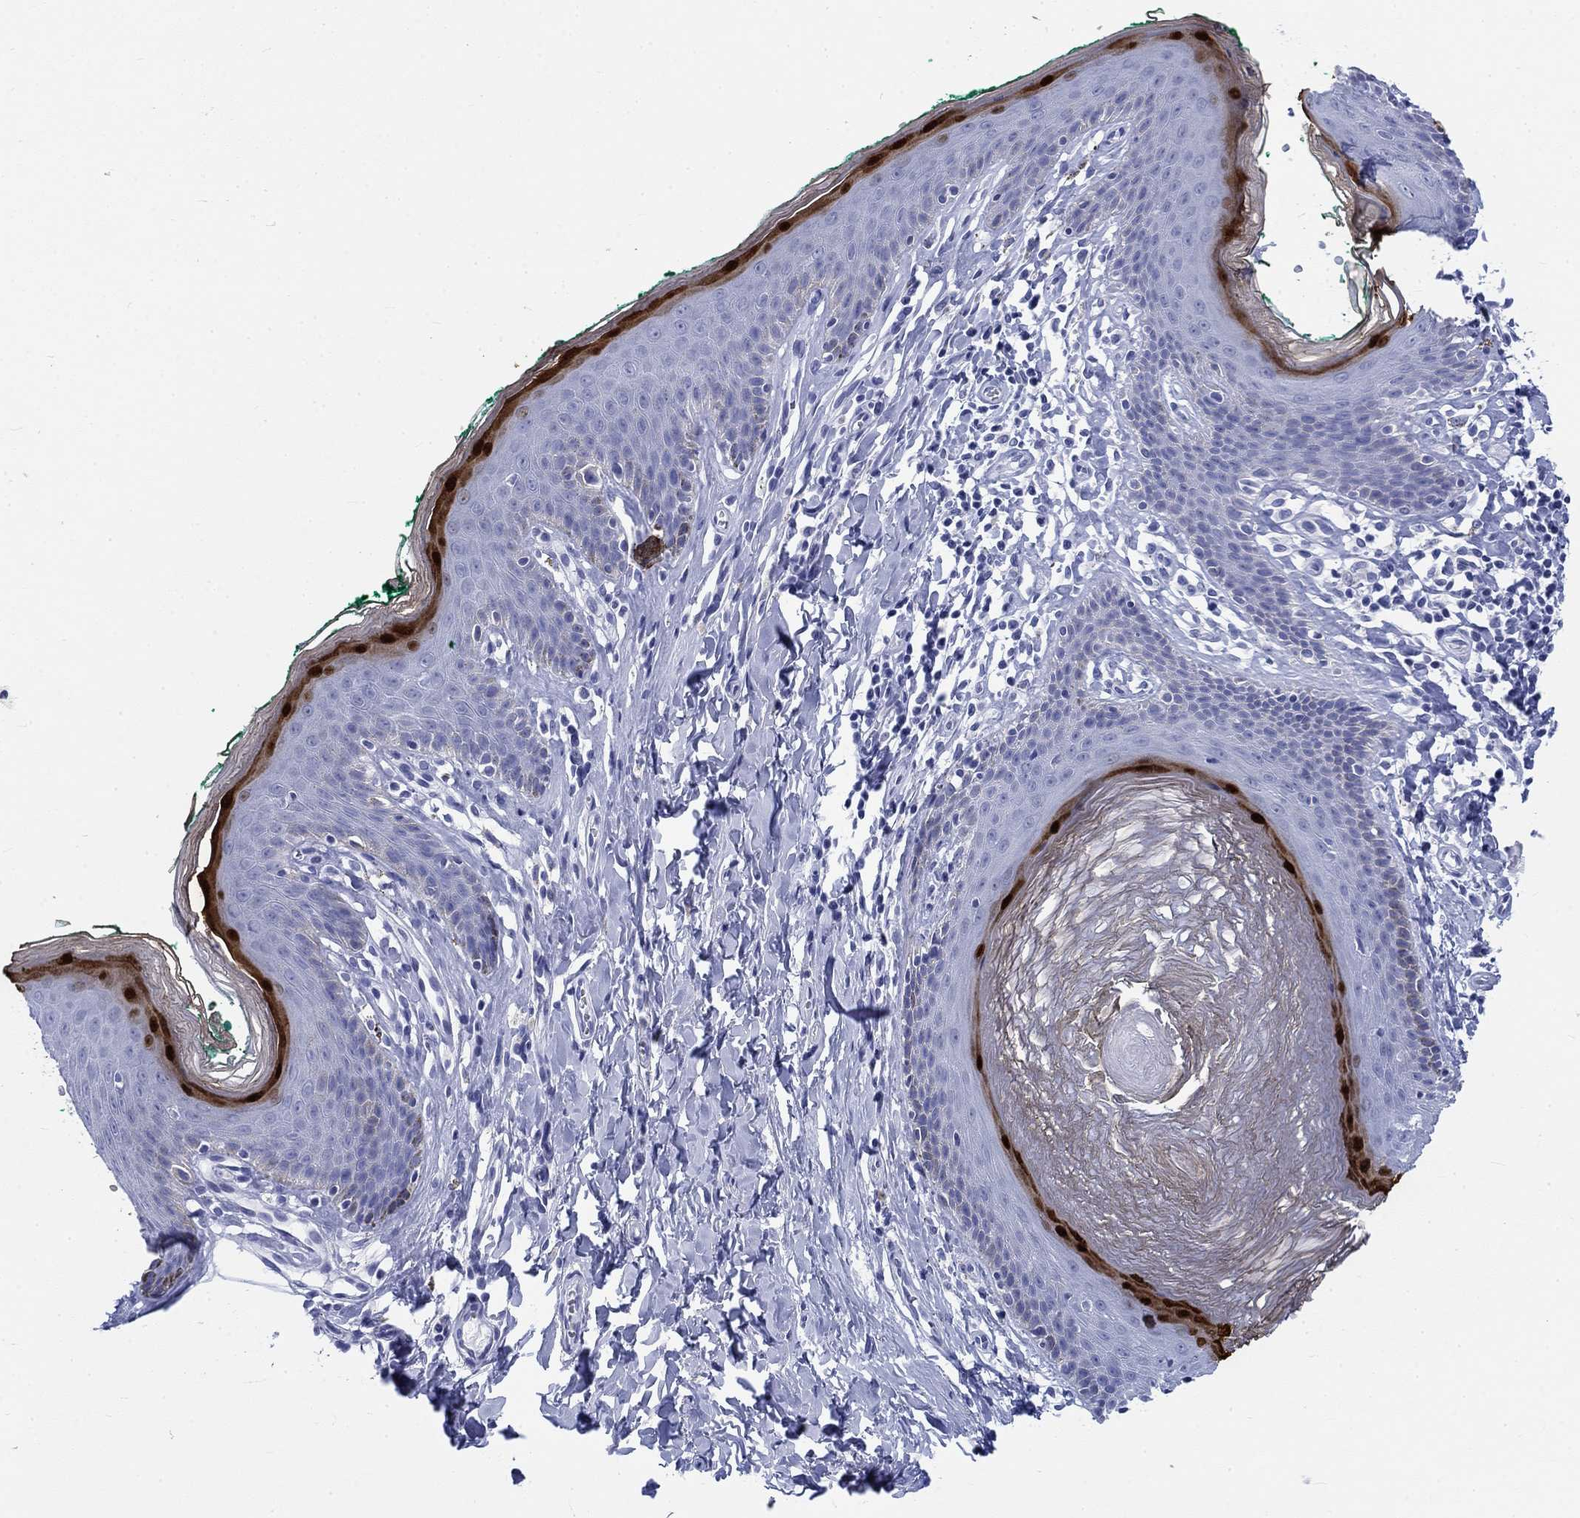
{"staining": {"intensity": "strong", "quantity": "<25%", "location": "cytoplasmic/membranous,nuclear"}, "tissue": "skin", "cell_type": "Epidermal cells", "image_type": "normal", "snomed": [{"axis": "morphology", "description": "Normal tissue, NOS"}, {"axis": "topography", "description": "Vulva"}], "caption": "Skin stained for a protein (brown) exhibits strong cytoplasmic/membranous,nuclear positive staining in about <25% of epidermal cells.", "gene": "KRT76", "patient": {"sex": "female", "age": 66}}